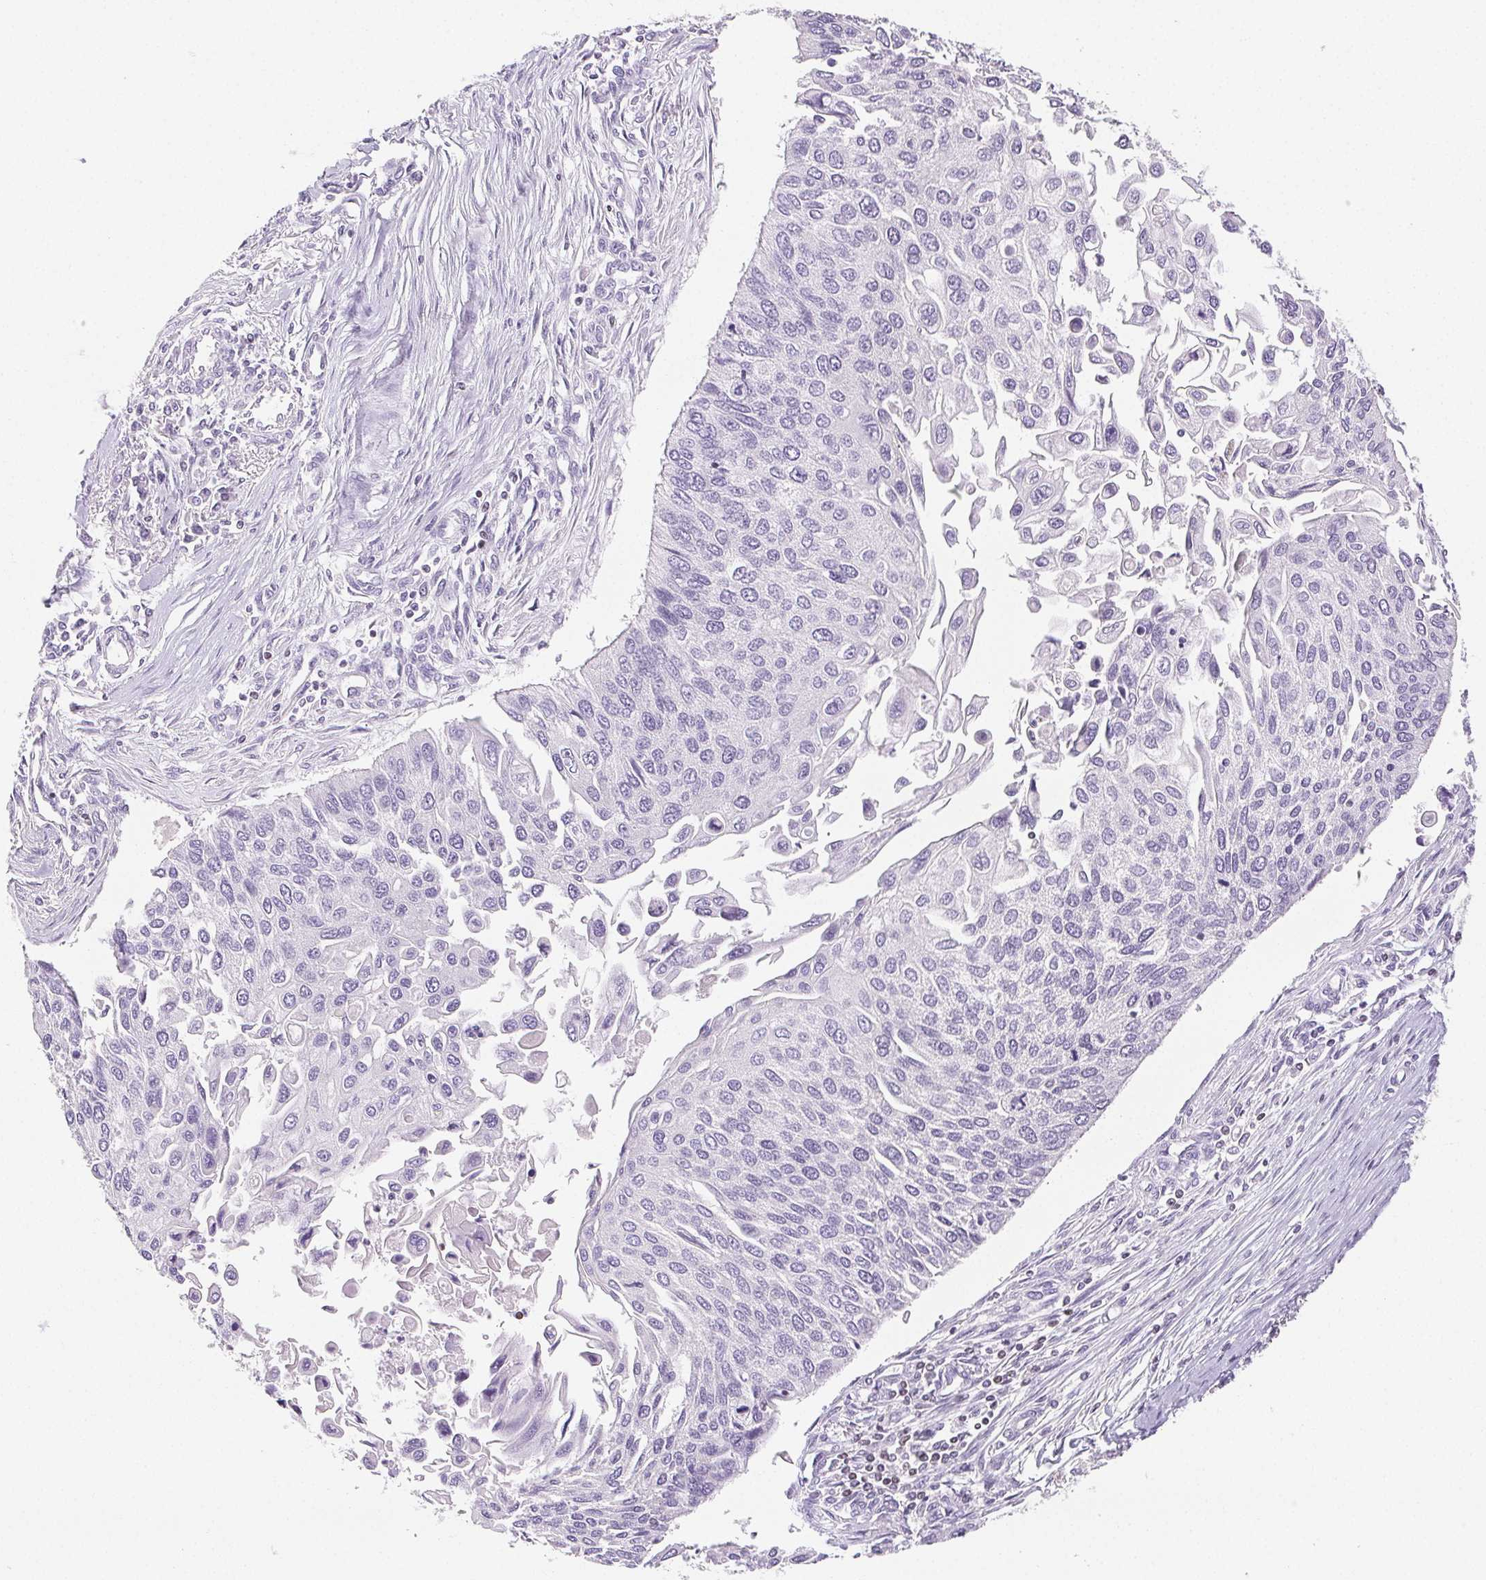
{"staining": {"intensity": "negative", "quantity": "none", "location": "none"}, "tissue": "lung cancer", "cell_type": "Tumor cells", "image_type": "cancer", "snomed": [{"axis": "morphology", "description": "Squamous cell carcinoma, NOS"}, {"axis": "morphology", "description": "Squamous cell carcinoma, metastatic, NOS"}, {"axis": "topography", "description": "Lung"}], "caption": "A high-resolution histopathology image shows IHC staining of lung cancer (squamous cell carcinoma), which shows no significant expression in tumor cells.", "gene": "BEND2", "patient": {"sex": "male", "age": 63}}